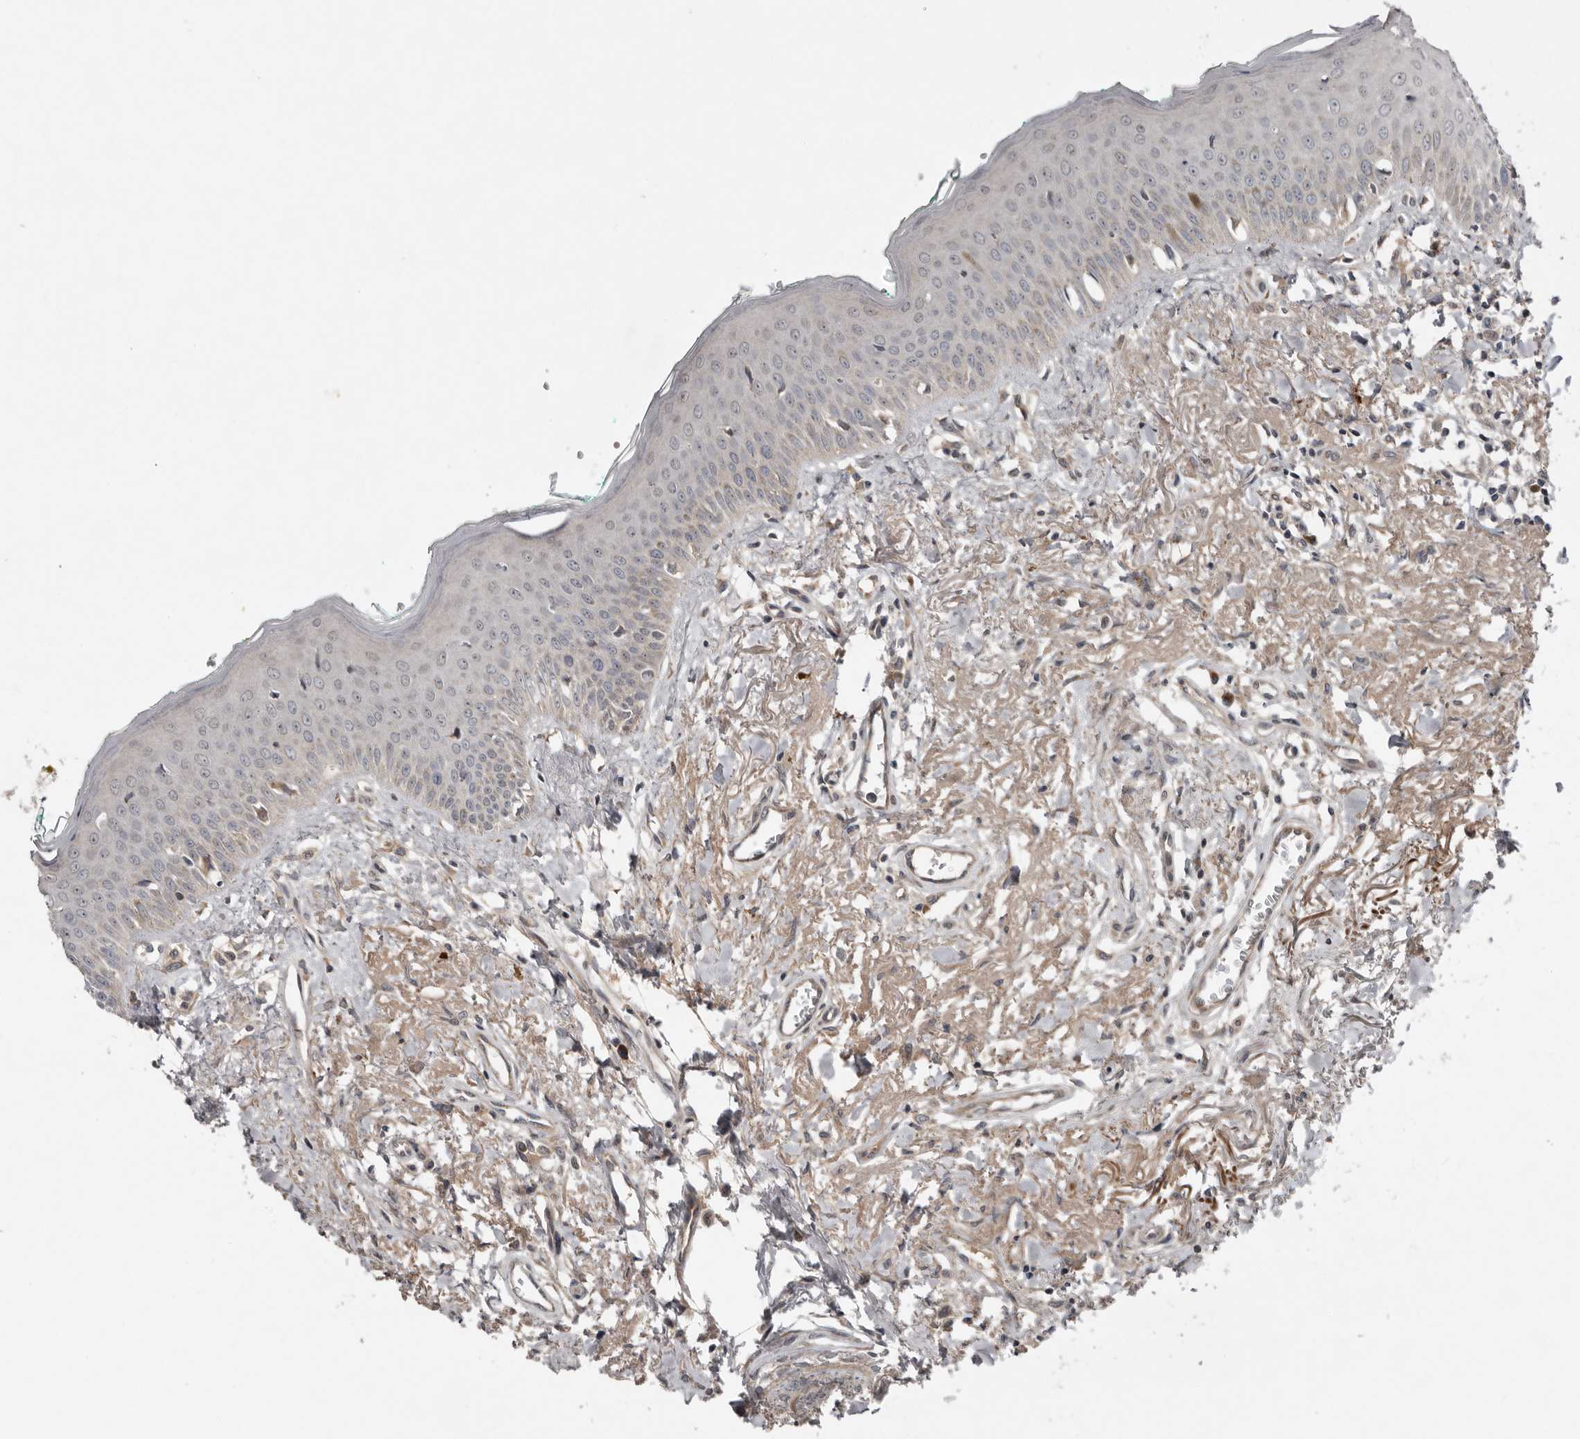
{"staining": {"intensity": "weak", "quantity": "25%-75%", "location": "cytoplasmic/membranous"}, "tissue": "oral mucosa", "cell_type": "Squamous epithelial cells", "image_type": "normal", "snomed": [{"axis": "morphology", "description": "Normal tissue, NOS"}, {"axis": "topography", "description": "Oral tissue"}], "caption": "A photomicrograph showing weak cytoplasmic/membranous positivity in about 25%-75% of squamous epithelial cells in benign oral mucosa, as visualized by brown immunohistochemical staining.", "gene": "CHML", "patient": {"sex": "female", "age": 70}}